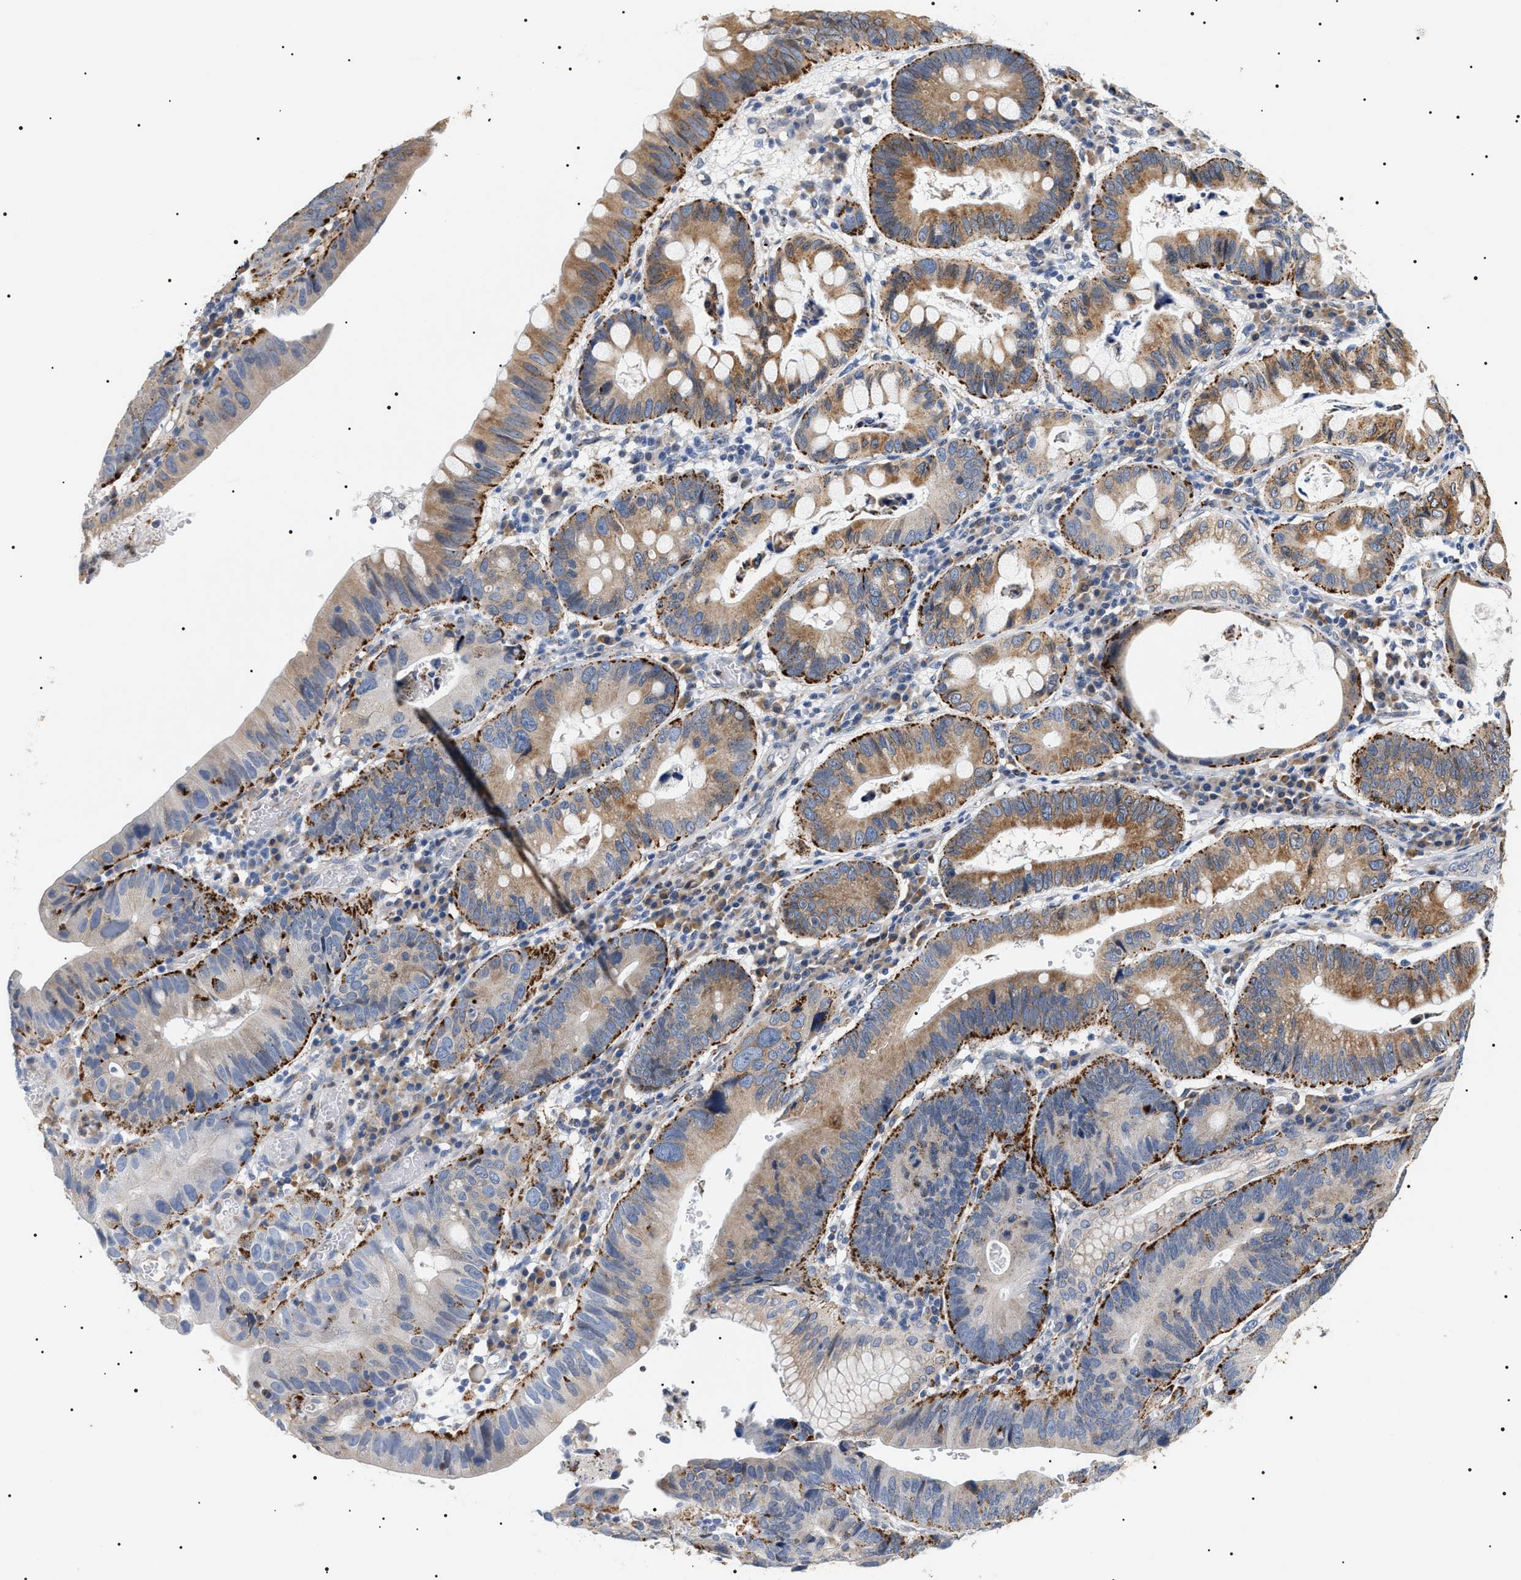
{"staining": {"intensity": "strong", "quantity": "25%-75%", "location": "cytoplasmic/membranous"}, "tissue": "stomach cancer", "cell_type": "Tumor cells", "image_type": "cancer", "snomed": [{"axis": "morphology", "description": "Adenocarcinoma, NOS"}, {"axis": "topography", "description": "Stomach"}], "caption": "Stomach adenocarcinoma stained for a protein (brown) shows strong cytoplasmic/membranous positive expression in approximately 25%-75% of tumor cells.", "gene": "HSD17B11", "patient": {"sex": "male", "age": 59}}